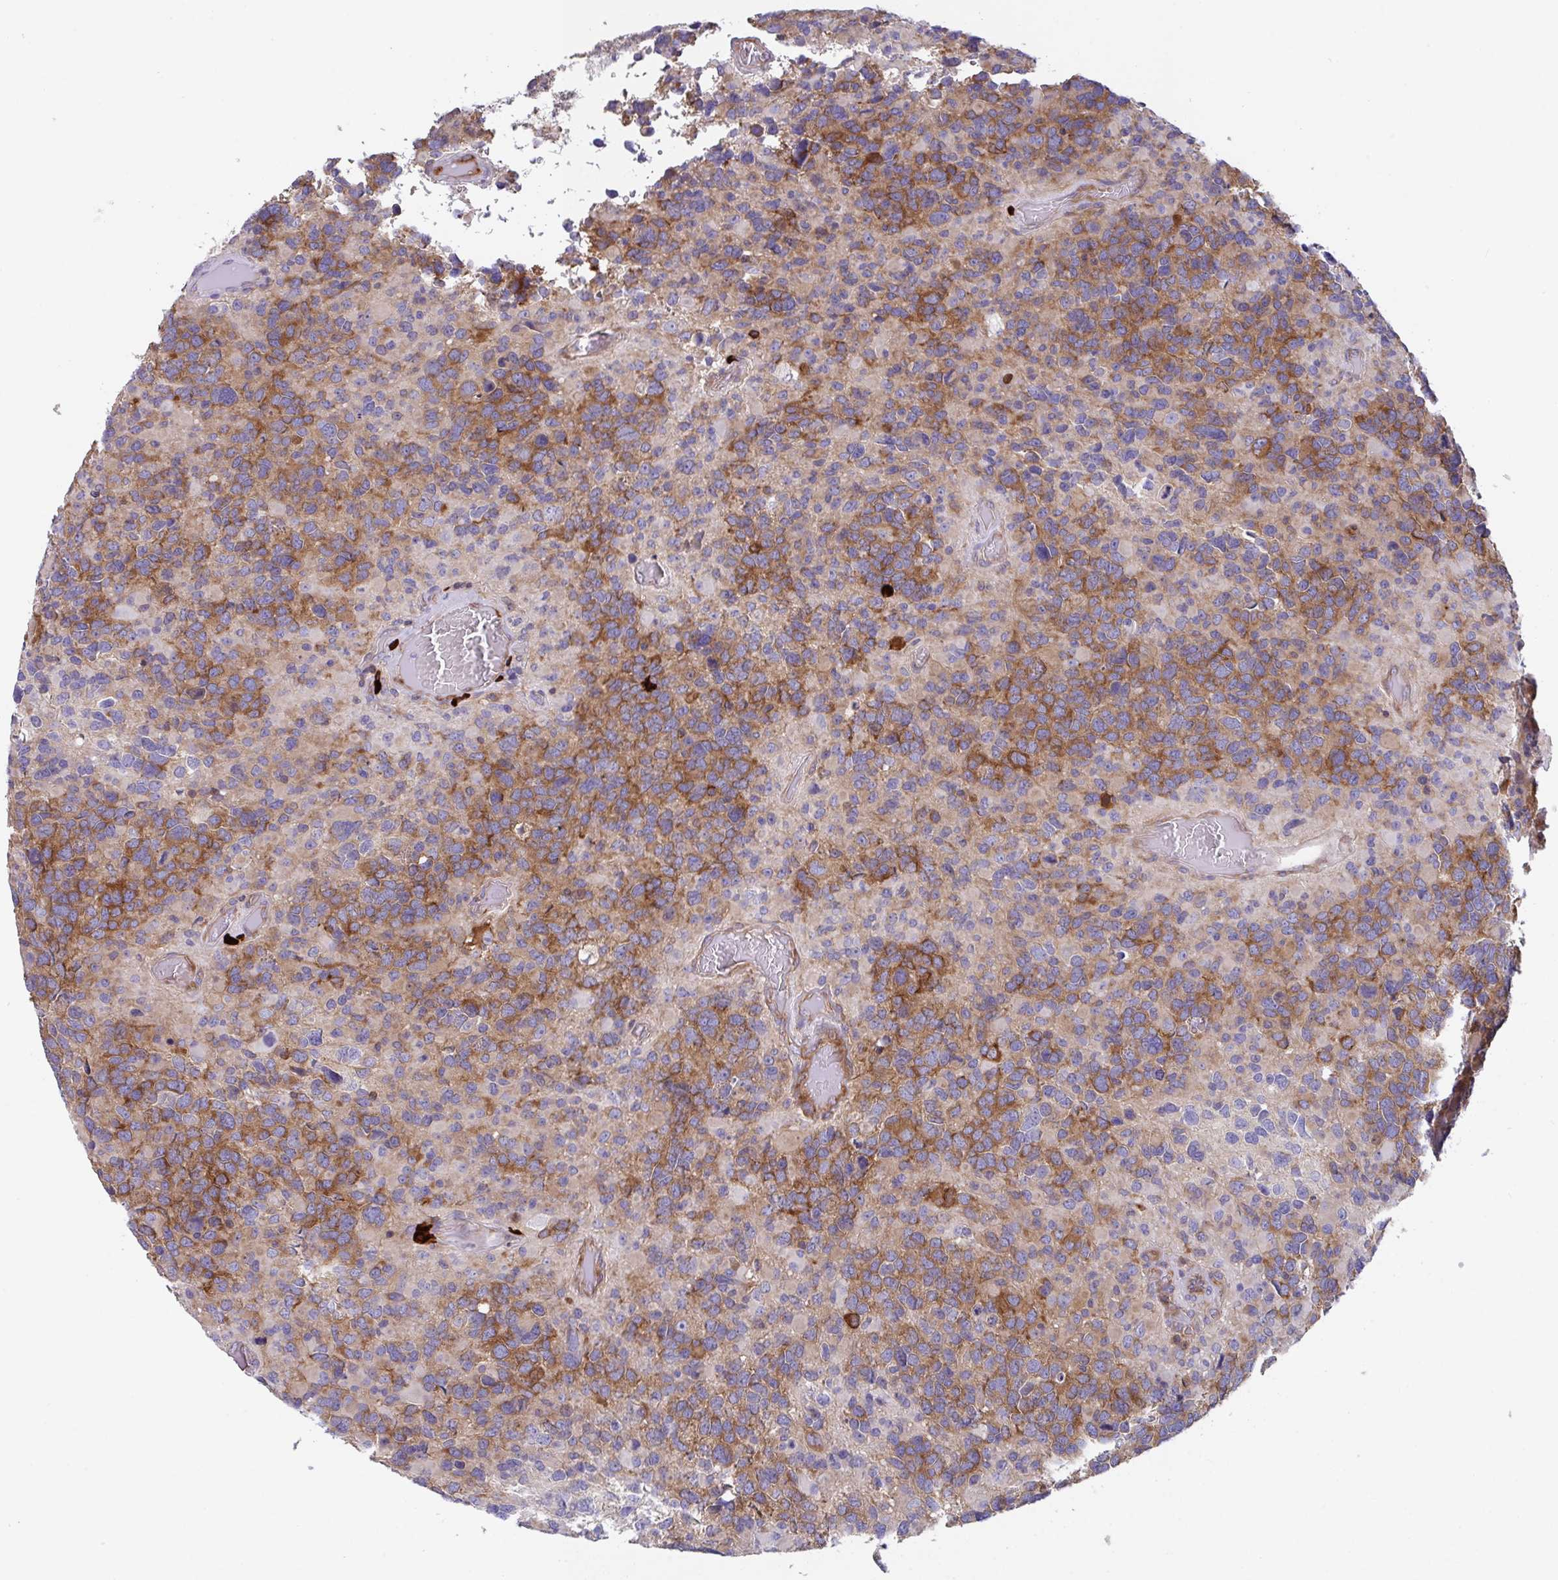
{"staining": {"intensity": "moderate", "quantity": "25%-75%", "location": "cytoplasmic/membranous"}, "tissue": "glioma", "cell_type": "Tumor cells", "image_type": "cancer", "snomed": [{"axis": "morphology", "description": "Glioma, malignant, High grade"}, {"axis": "topography", "description": "Brain"}], "caption": "Human glioma stained with a brown dye shows moderate cytoplasmic/membranous positive expression in about 25%-75% of tumor cells.", "gene": "YARS2", "patient": {"sex": "female", "age": 40}}